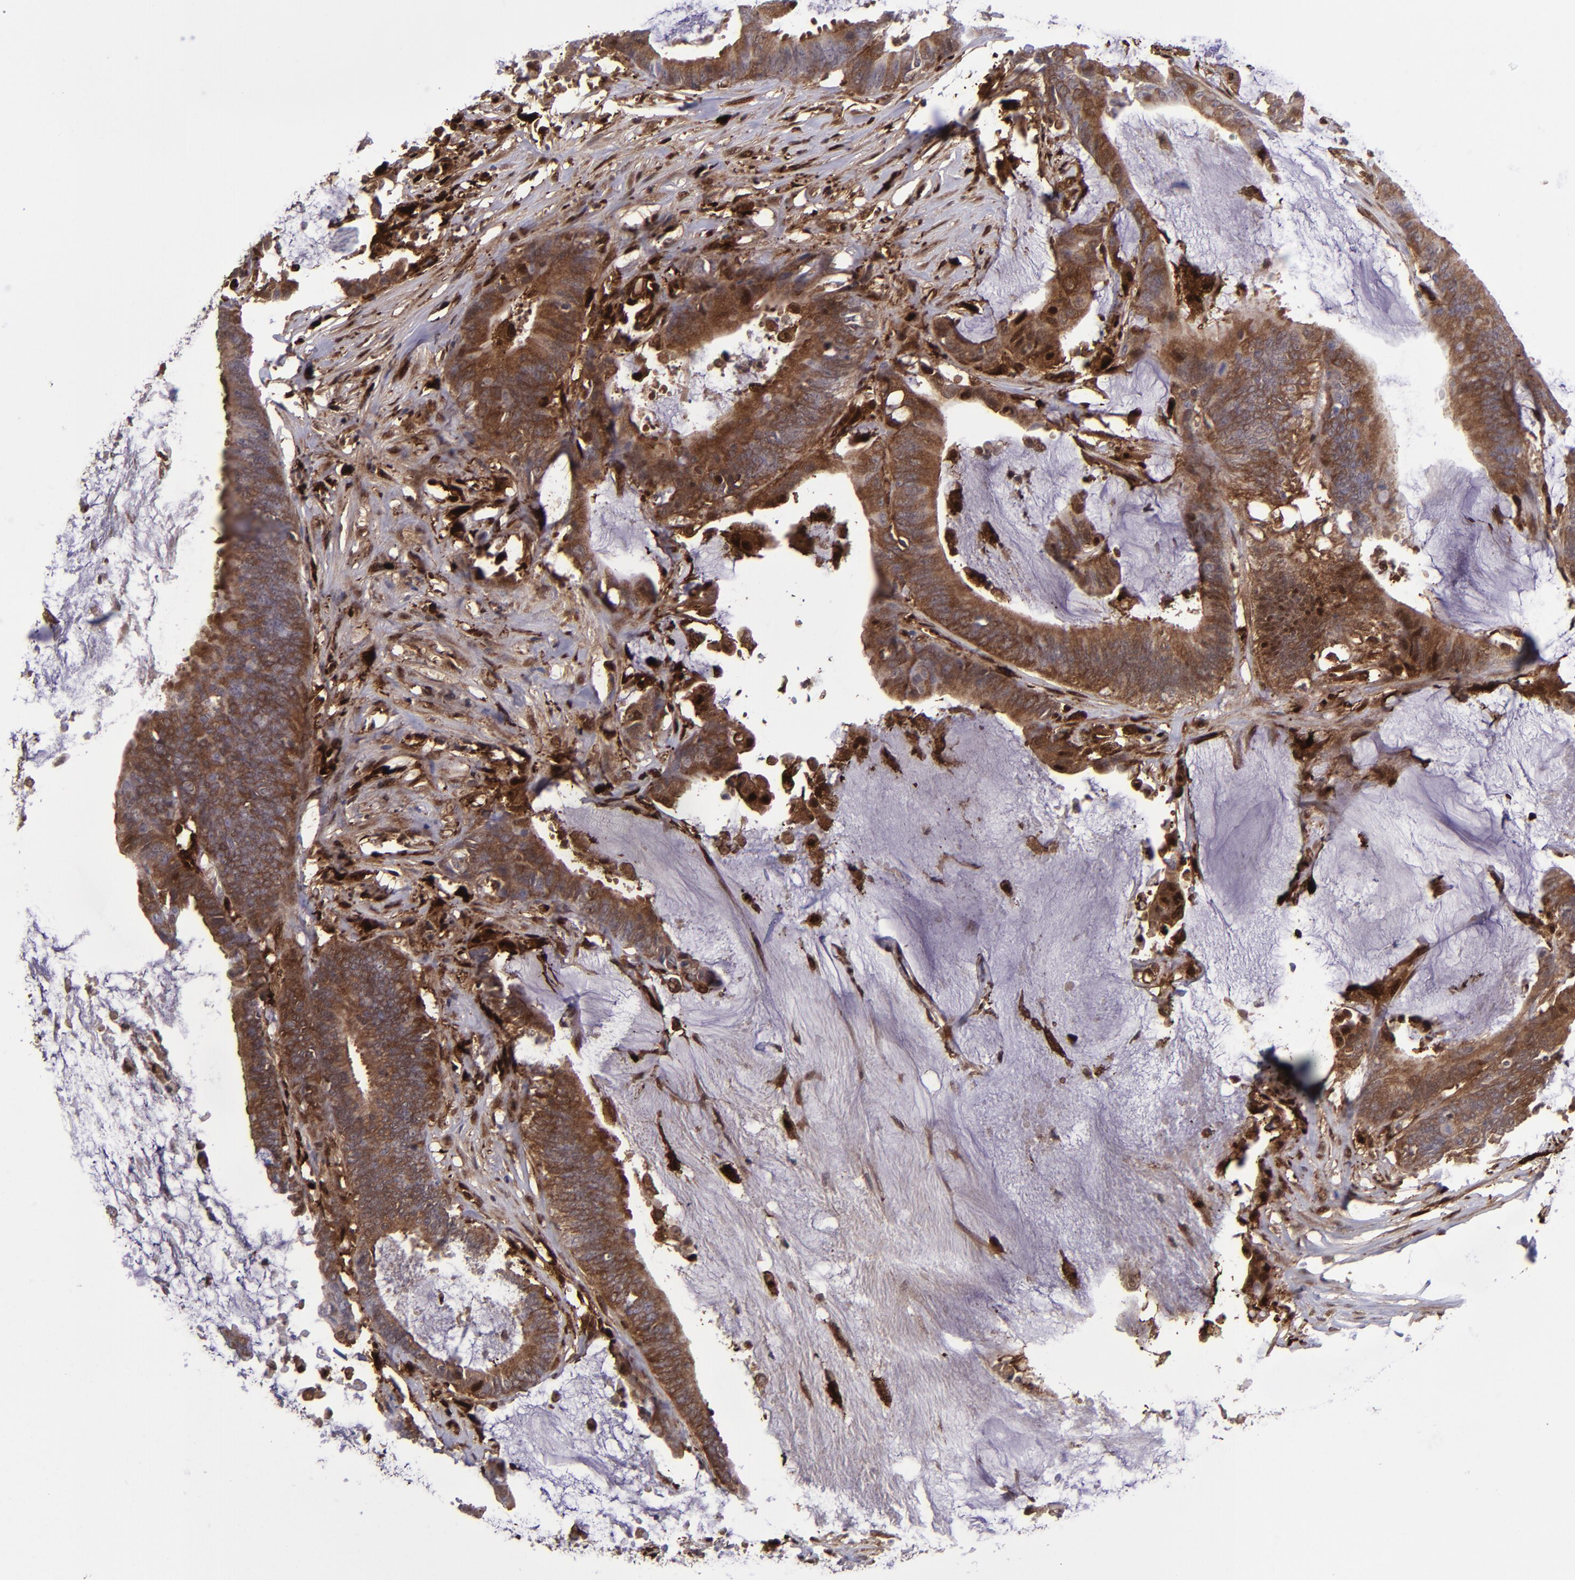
{"staining": {"intensity": "strong", "quantity": ">75%", "location": "cytoplasmic/membranous,nuclear"}, "tissue": "colorectal cancer", "cell_type": "Tumor cells", "image_type": "cancer", "snomed": [{"axis": "morphology", "description": "Adenocarcinoma, NOS"}, {"axis": "topography", "description": "Rectum"}], "caption": "Immunohistochemical staining of human adenocarcinoma (colorectal) displays high levels of strong cytoplasmic/membranous and nuclear protein staining in about >75% of tumor cells.", "gene": "TYMP", "patient": {"sex": "female", "age": 66}}